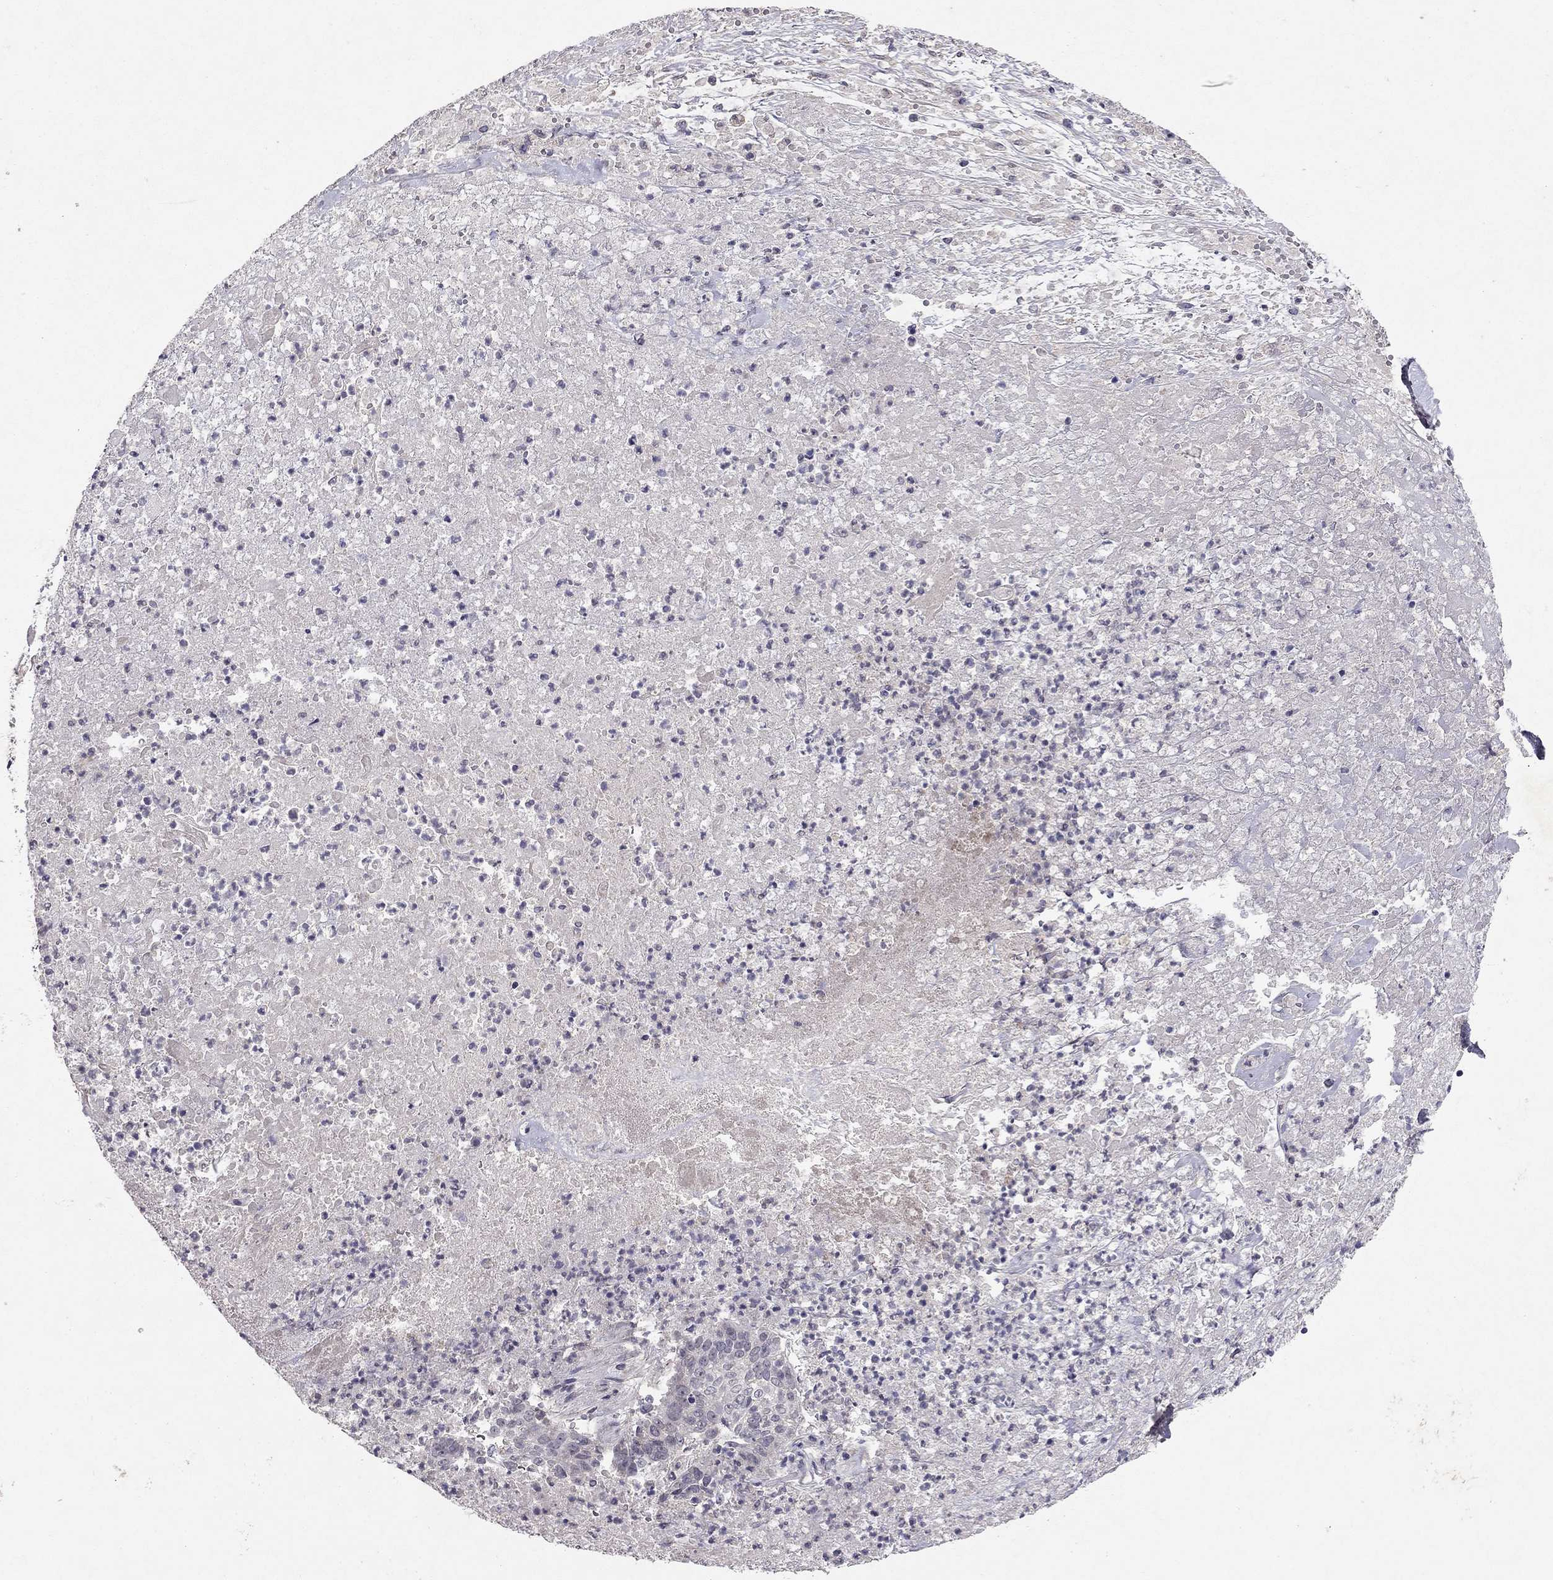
{"staining": {"intensity": "negative", "quantity": "none", "location": "none"}, "tissue": "lung cancer", "cell_type": "Tumor cells", "image_type": "cancer", "snomed": [{"axis": "morphology", "description": "Squamous cell carcinoma, NOS"}, {"axis": "topography", "description": "Lung"}], "caption": "Tumor cells are negative for protein expression in human lung squamous cell carcinoma. Nuclei are stained in blue.", "gene": "ESR2", "patient": {"sex": "male", "age": 64}}